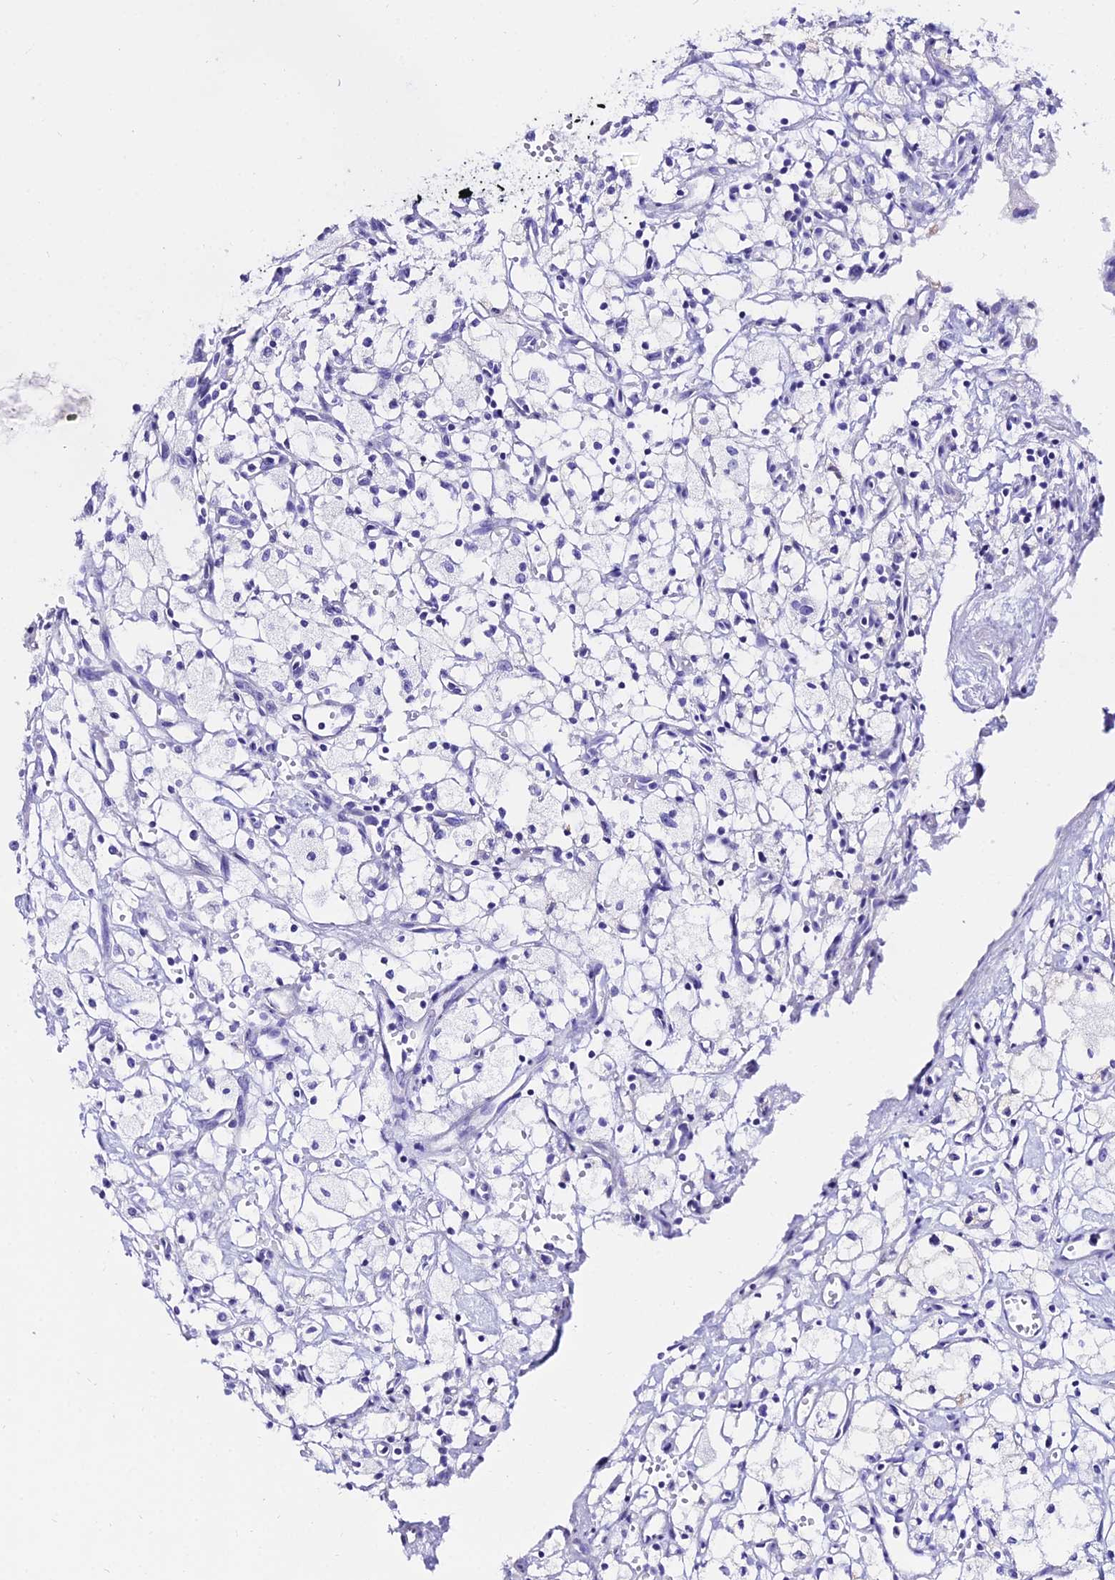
{"staining": {"intensity": "negative", "quantity": "none", "location": "none"}, "tissue": "renal cancer", "cell_type": "Tumor cells", "image_type": "cancer", "snomed": [{"axis": "morphology", "description": "Adenocarcinoma, NOS"}, {"axis": "topography", "description": "Kidney"}], "caption": "Tumor cells are negative for brown protein staining in renal adenocarcinoma.", "gene": "OR4D5", "patient": {"sex": "male", "age": 59}}